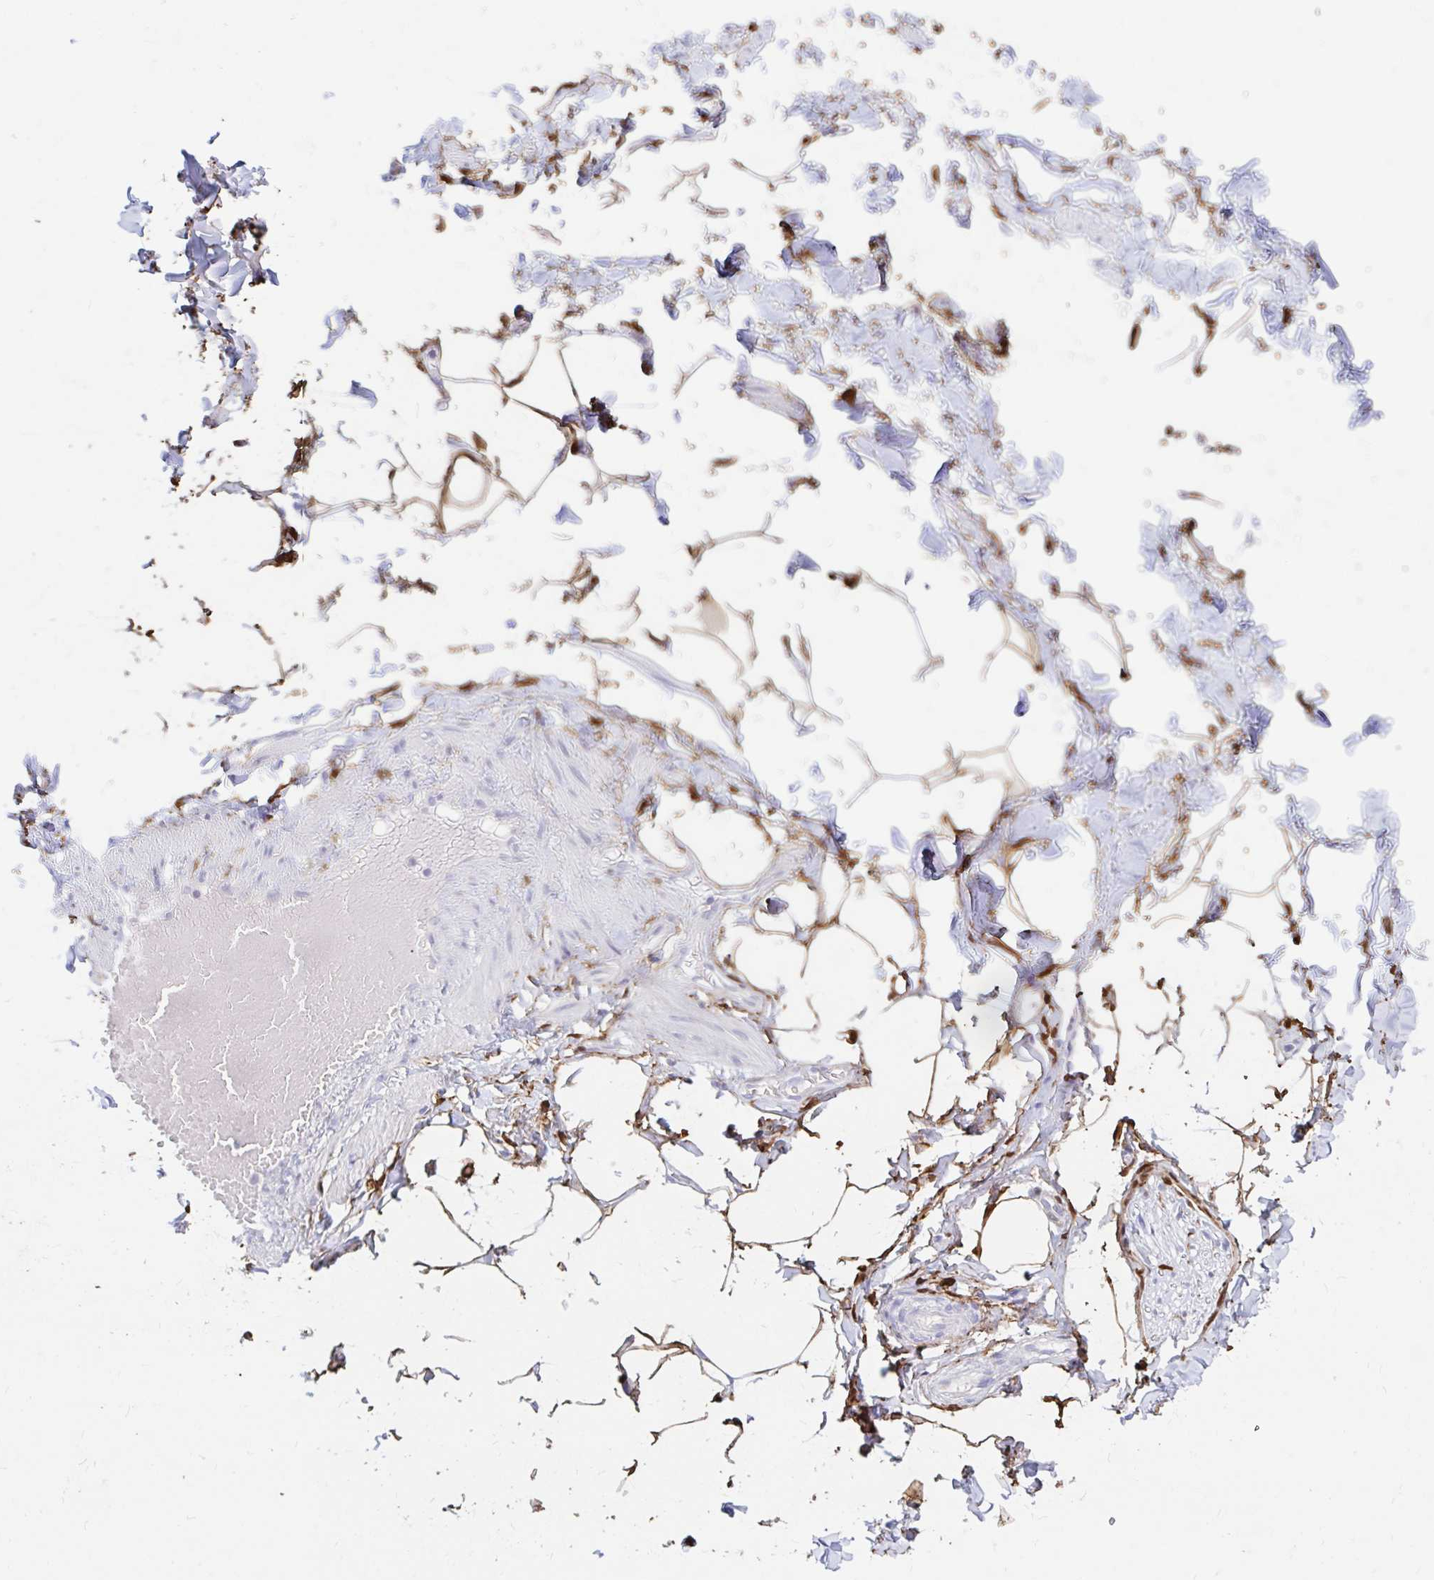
{"staining": {"intensity": "moderate", "quantity": ">75%", "location": "cytoplasmic/membranous"}, "tissue": "adipose tissue", "cell_type": "Adipocytes", "image_type": "normal", "snomed": [{"axis": "morphology", "description": "Normal tissue, NOS"}, {"axis": "topography", "description": "Soft tissue"}, {"axis": "topography", "description": "Adipose tissue"}, {"axis": "topography", "description": "Vascular tissue"}, {"axis": "topography", "description": "Peripheral nerve tissue"}], "caption": "Moderate cytoplasmic/membranous protein expression is identified in about >75% of adipocytes in adipose tissue.", "gene": "ADH1A", "patient": {"sex": "male", "age": 29}}